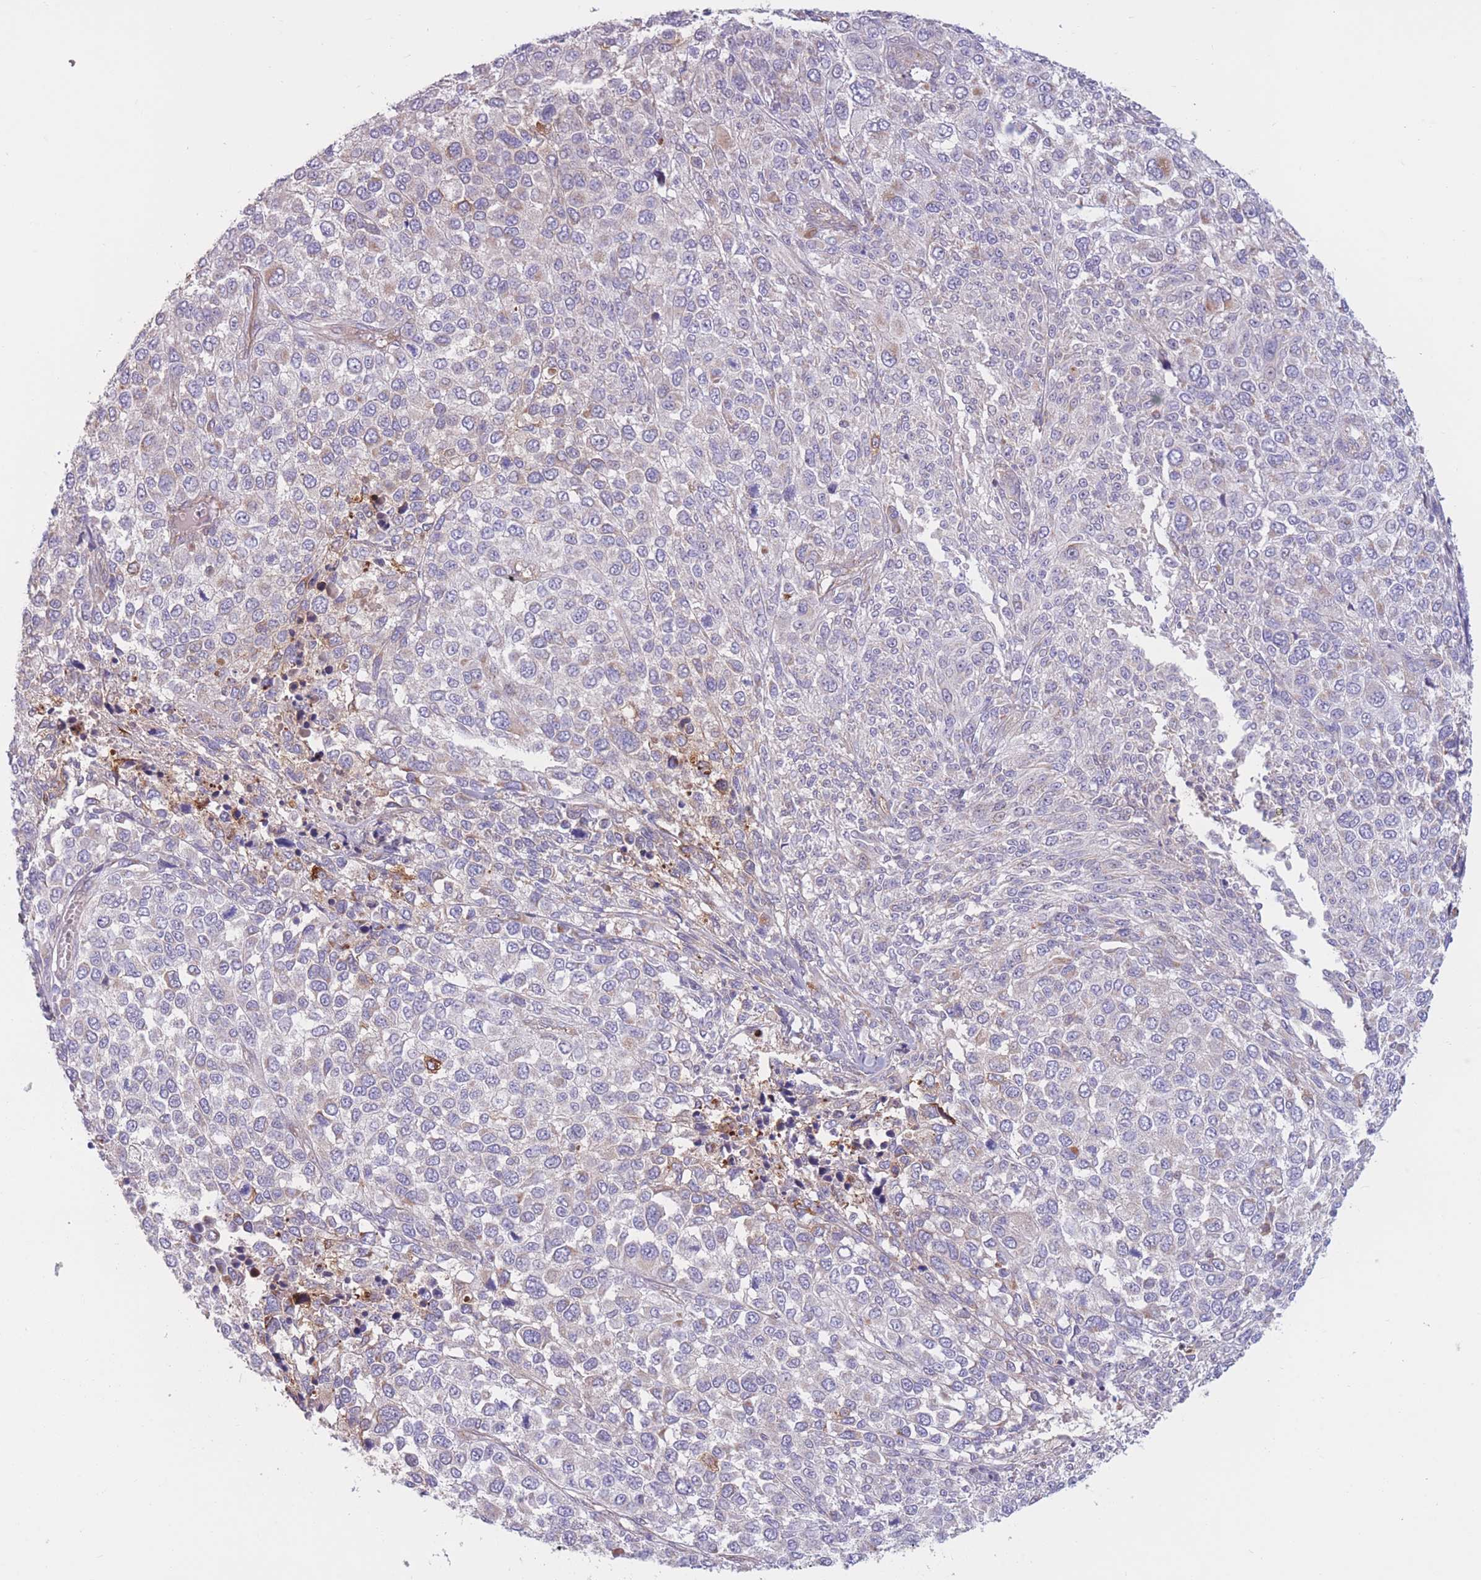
{"staining": {"intensity": "weak", "quantity": "<25%", "location": "cytoplasmic/membranous"}, "tissue": "melanoma", "cell_type": "Tumor cells", "image_type": "cancer", "snomed": [{"axis": "morphology", "description": "Malignant melanoma, NOS"}, {"axis": "topography", "description": "Skin of trunk"}], "caption": "Micrograph shows no significant protein expression in tumor cells of malignant melanoma. The staining was performed using DAB to visualize the protein expression in brown, while the nuclei were stained in blue with hematoxylin (Magnification: 20x).", "gene": "PDE4A", "patient": {"sex": "male", "age": 71}}